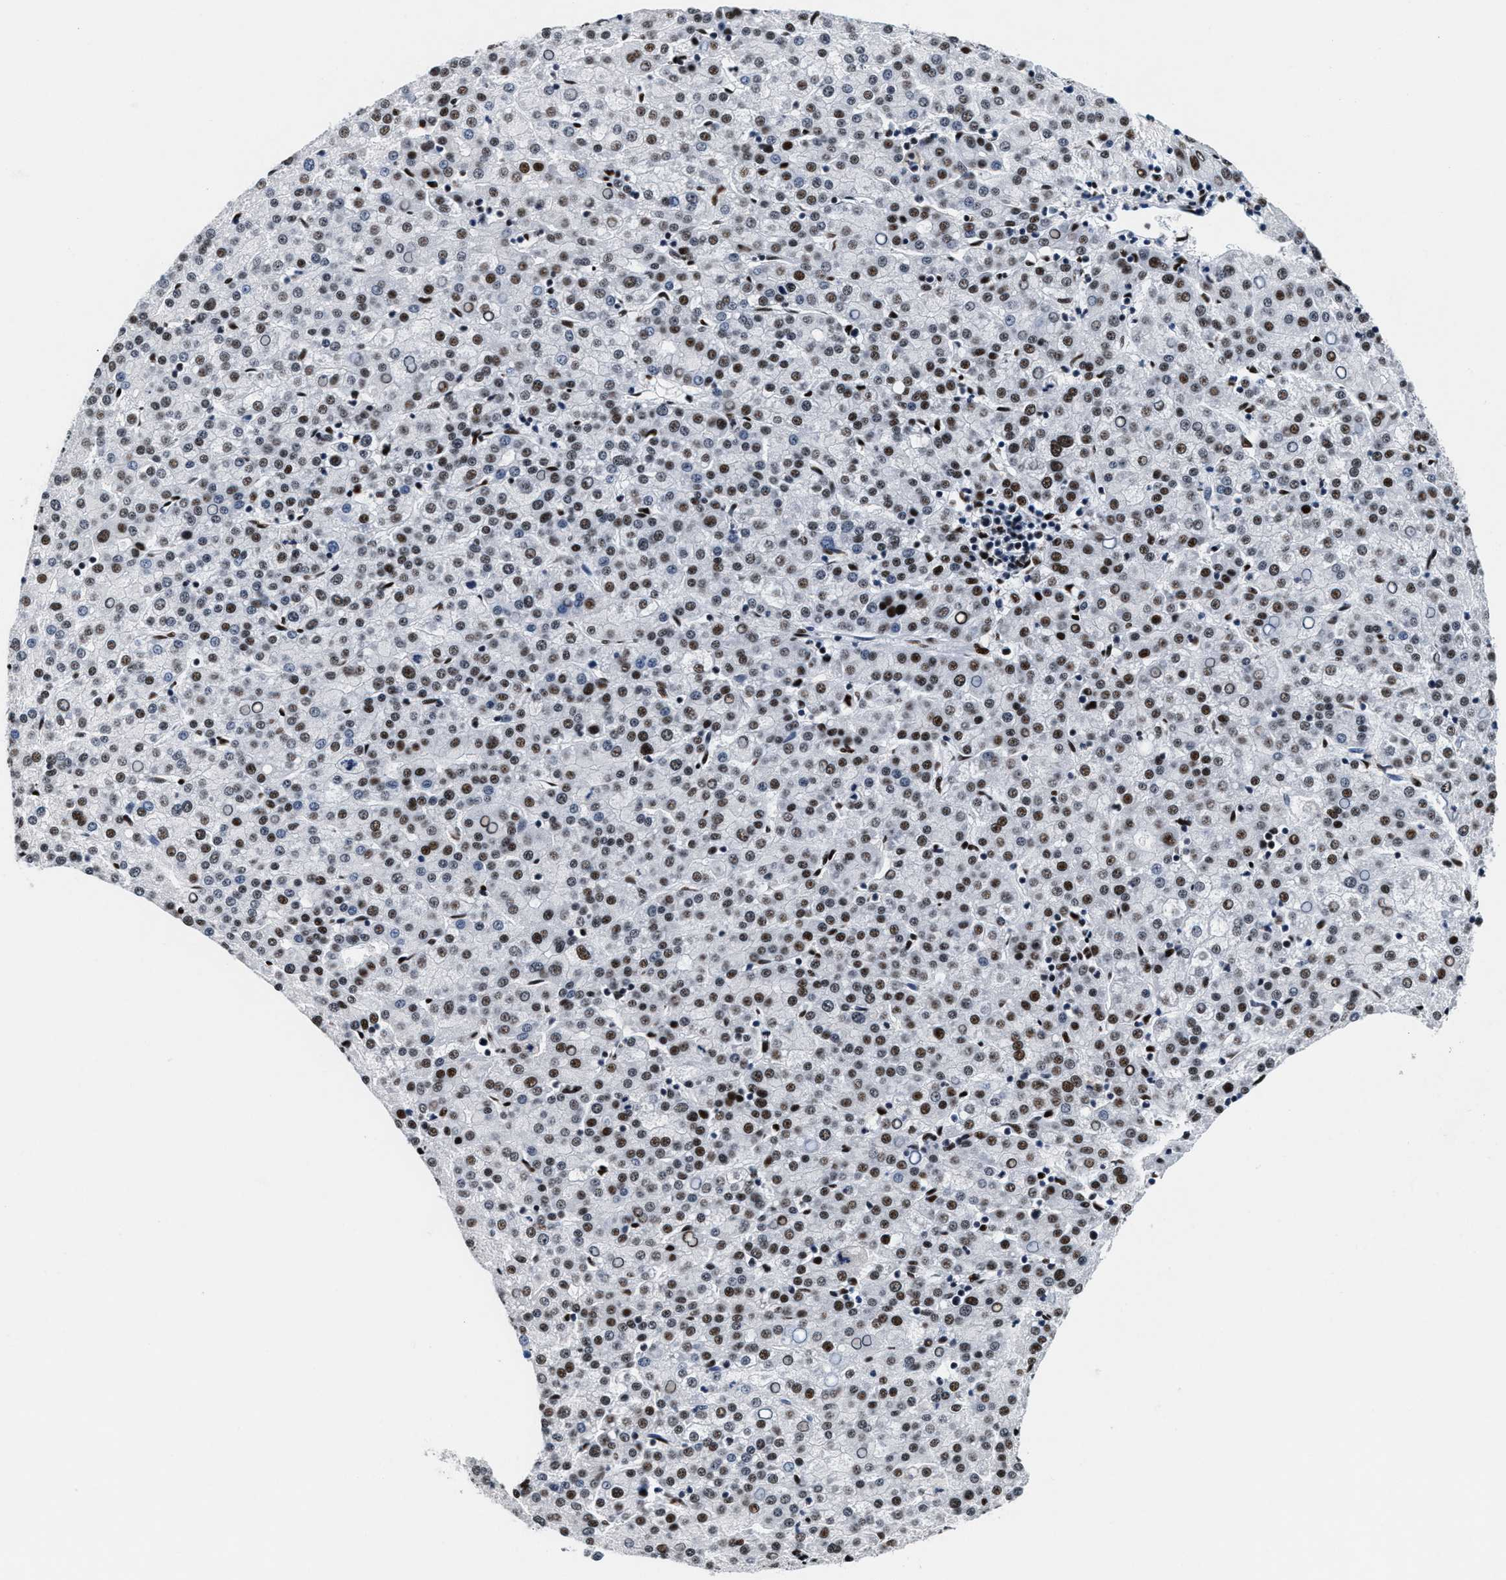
{"staining": {"intensity": "moderate", "quantity": ">75%", "location": "nuclear"}, "tissue": "liver cancer", "cell_type": "Tumor cells", "image_type": "cancer", "snomed": [{"axis": "morphology", "description": "Carcinoma, Hepatocellular, NOS"}, {"axis": "topography", "description": "Liver"}], "caption": "Hepatocellular carcinoma (liver) stained with immunohistochemistry displays moderate nuclear staining in approximately >75% of tumor cells.", "gene": "RAD50", "patient": {"sex": "female", "age": 58}}